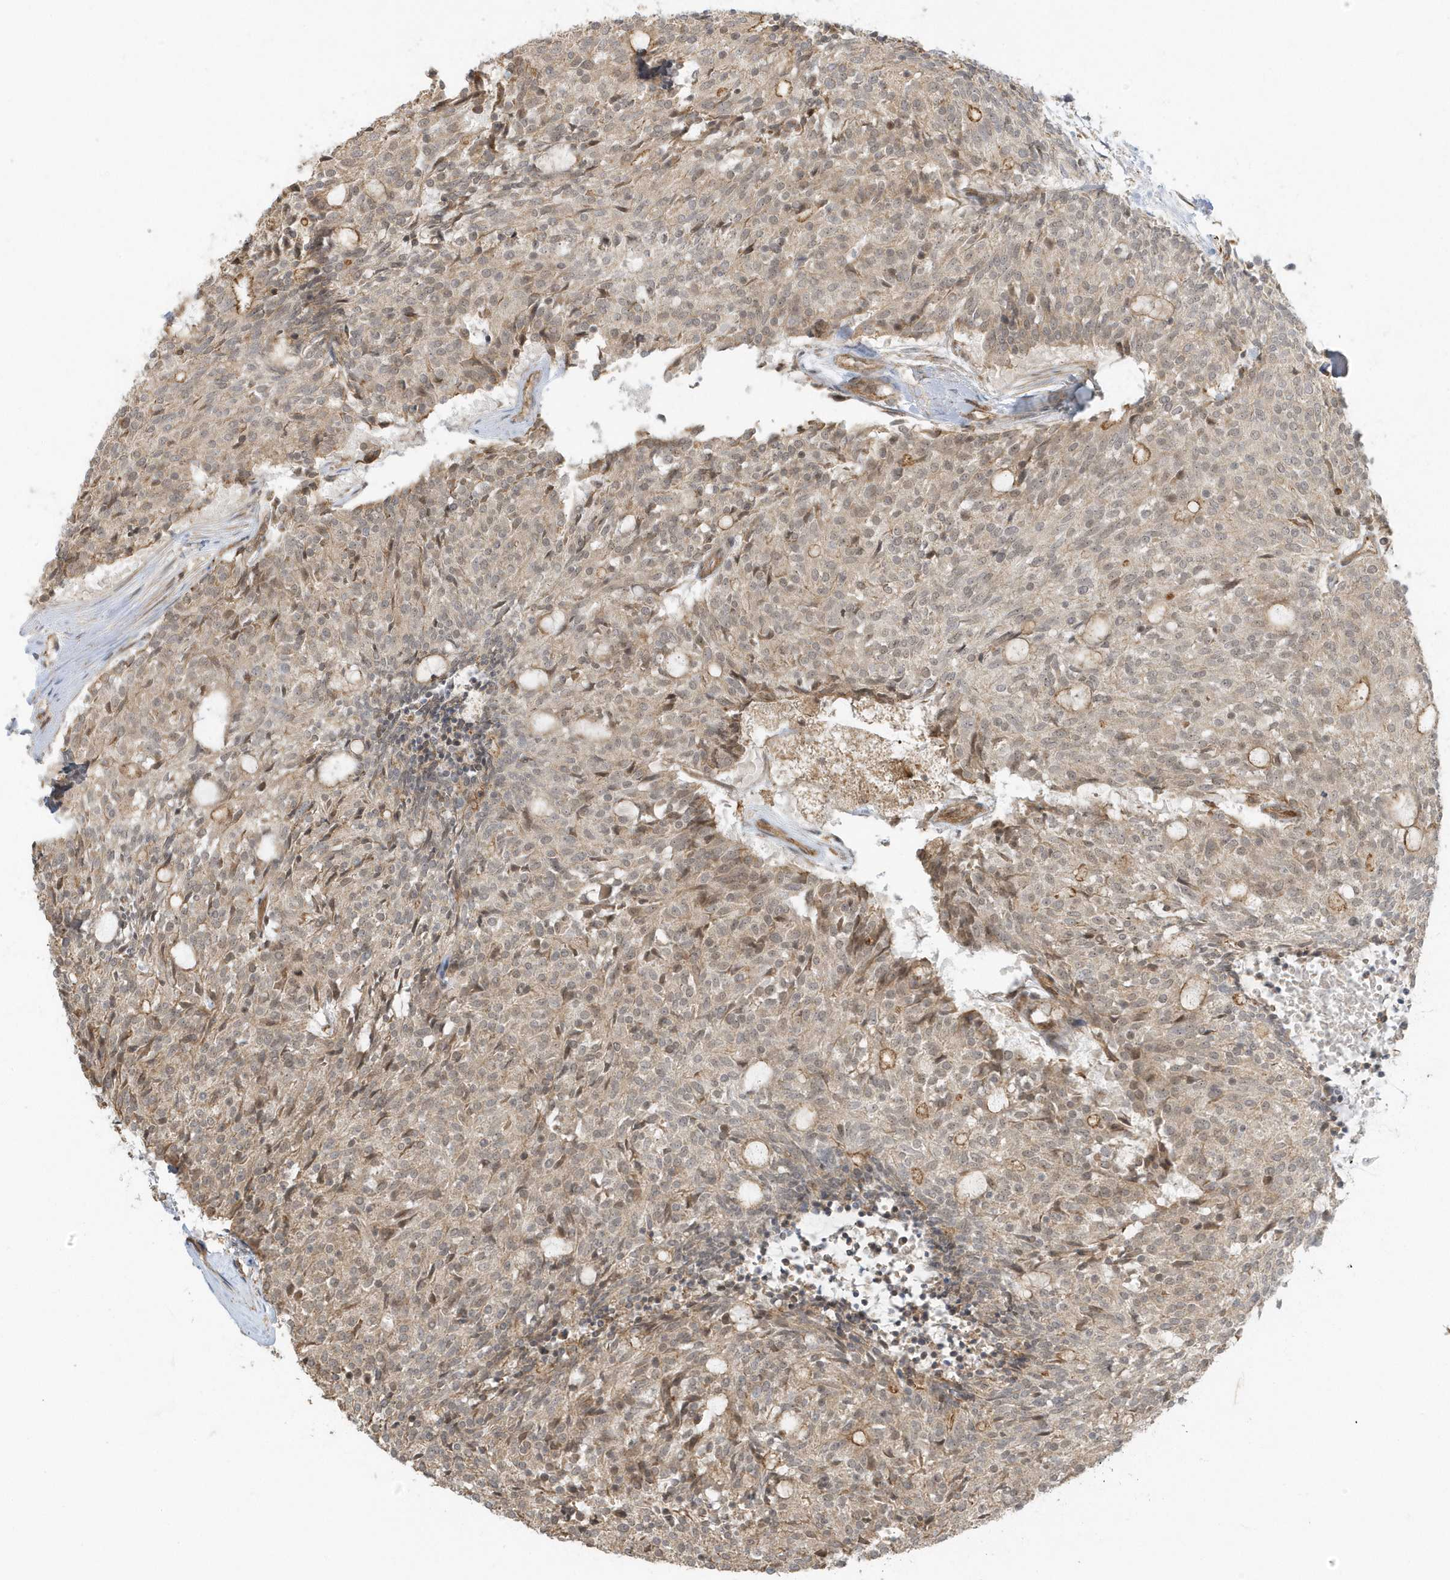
{"staining": {"intensity": "weak", "quantity": ">75%", "location": "cytoplasmic/membranous,nuclear"}, "tissue": "carcinoid", "cell_type": "Tumor cells", "image_type": "cancer", "snomed": [{"axis": "morphology", "description": "Carcinoid, malignant, NOS"}, {"axis": "topography", "description": "Pancreas"}], "caption": "Malignant carcinoid stained with immunohistochemistry (IHC) demonstrates weak cytoplasmic/membranous and nuclear expression in approximately >75% of tumor cells.", "gene": "ZBTB8A", "patient": {"sex": "female", "age": 54}}